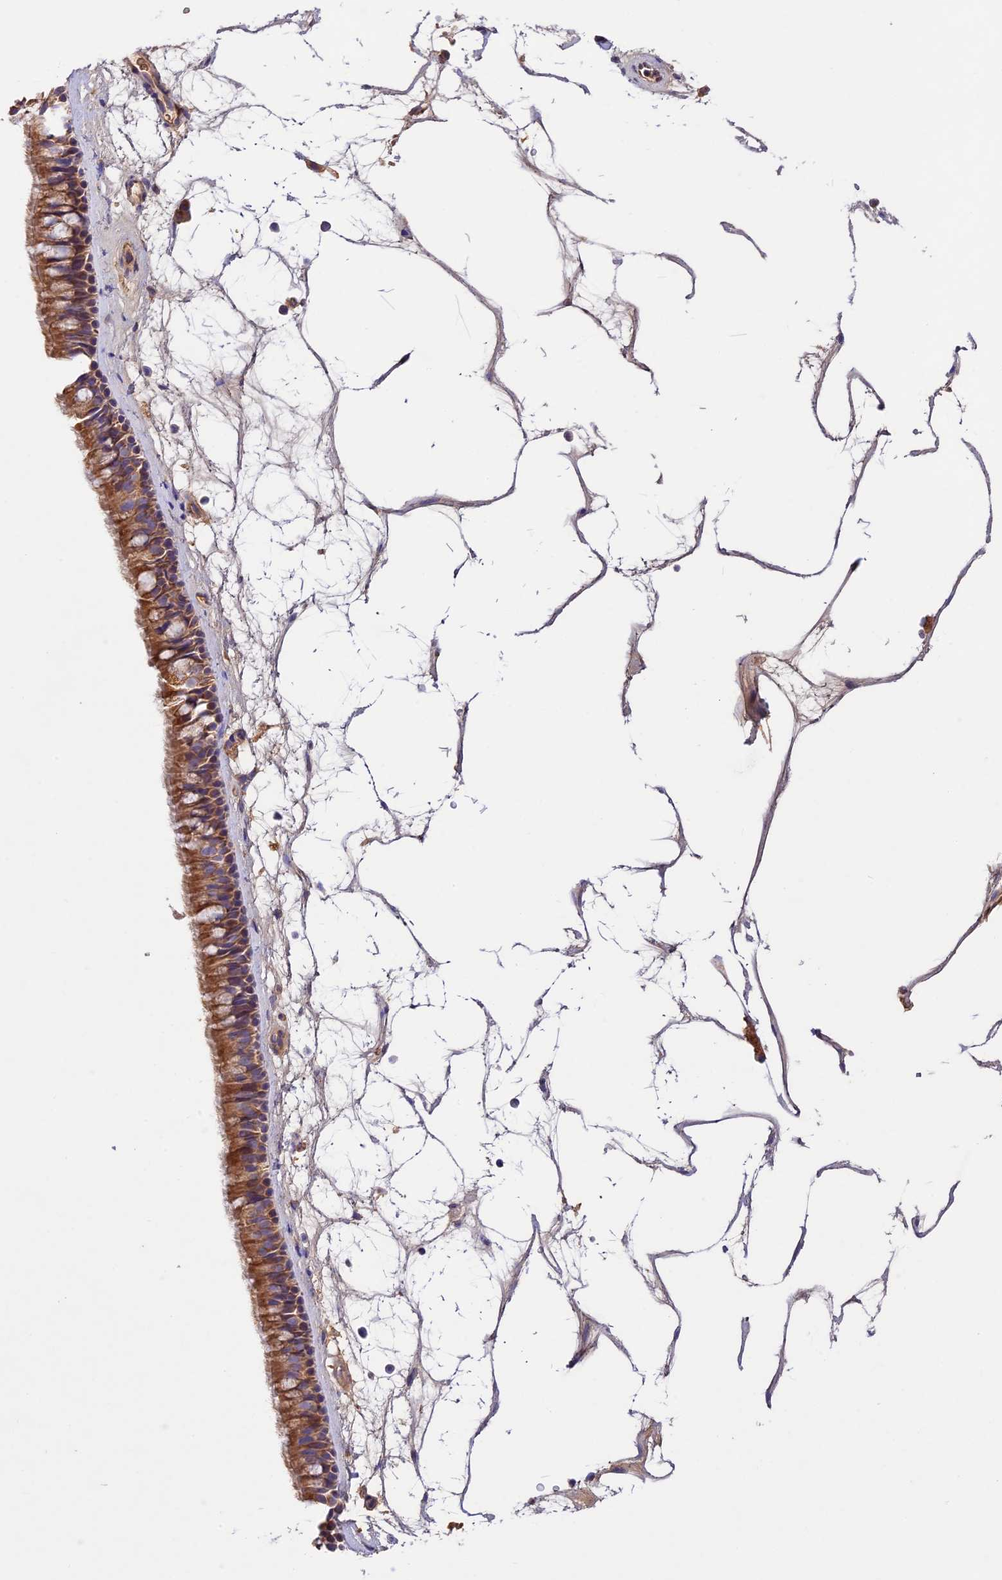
{"staining": {"intensity": "strong", "quantity": ">75%", "location": "cytoplasmic/membranous"}, "tissue": "nasopharynx", "cell_type": "Respiratory epithelial cells", "image_type": "normal", "snomed": [{"axis": "morphology", "description": "Normal tissue, NOS"}, {"axis": "topography", "description": "Nasopharynx"}], "caption": "Immunohistochemistry image of unremarkable nasopharynx: human nasopharynx stained using immunohistochemistry (IHC) reveals high levels of strong protein expression localized specifically in the cytoplasmic/membranous of respiratory epithelial cells, appearing as a cytoplasmic/membranous brown color.", "gene": "OCEL1", "patient": {"sex": "male", "age": 64}}